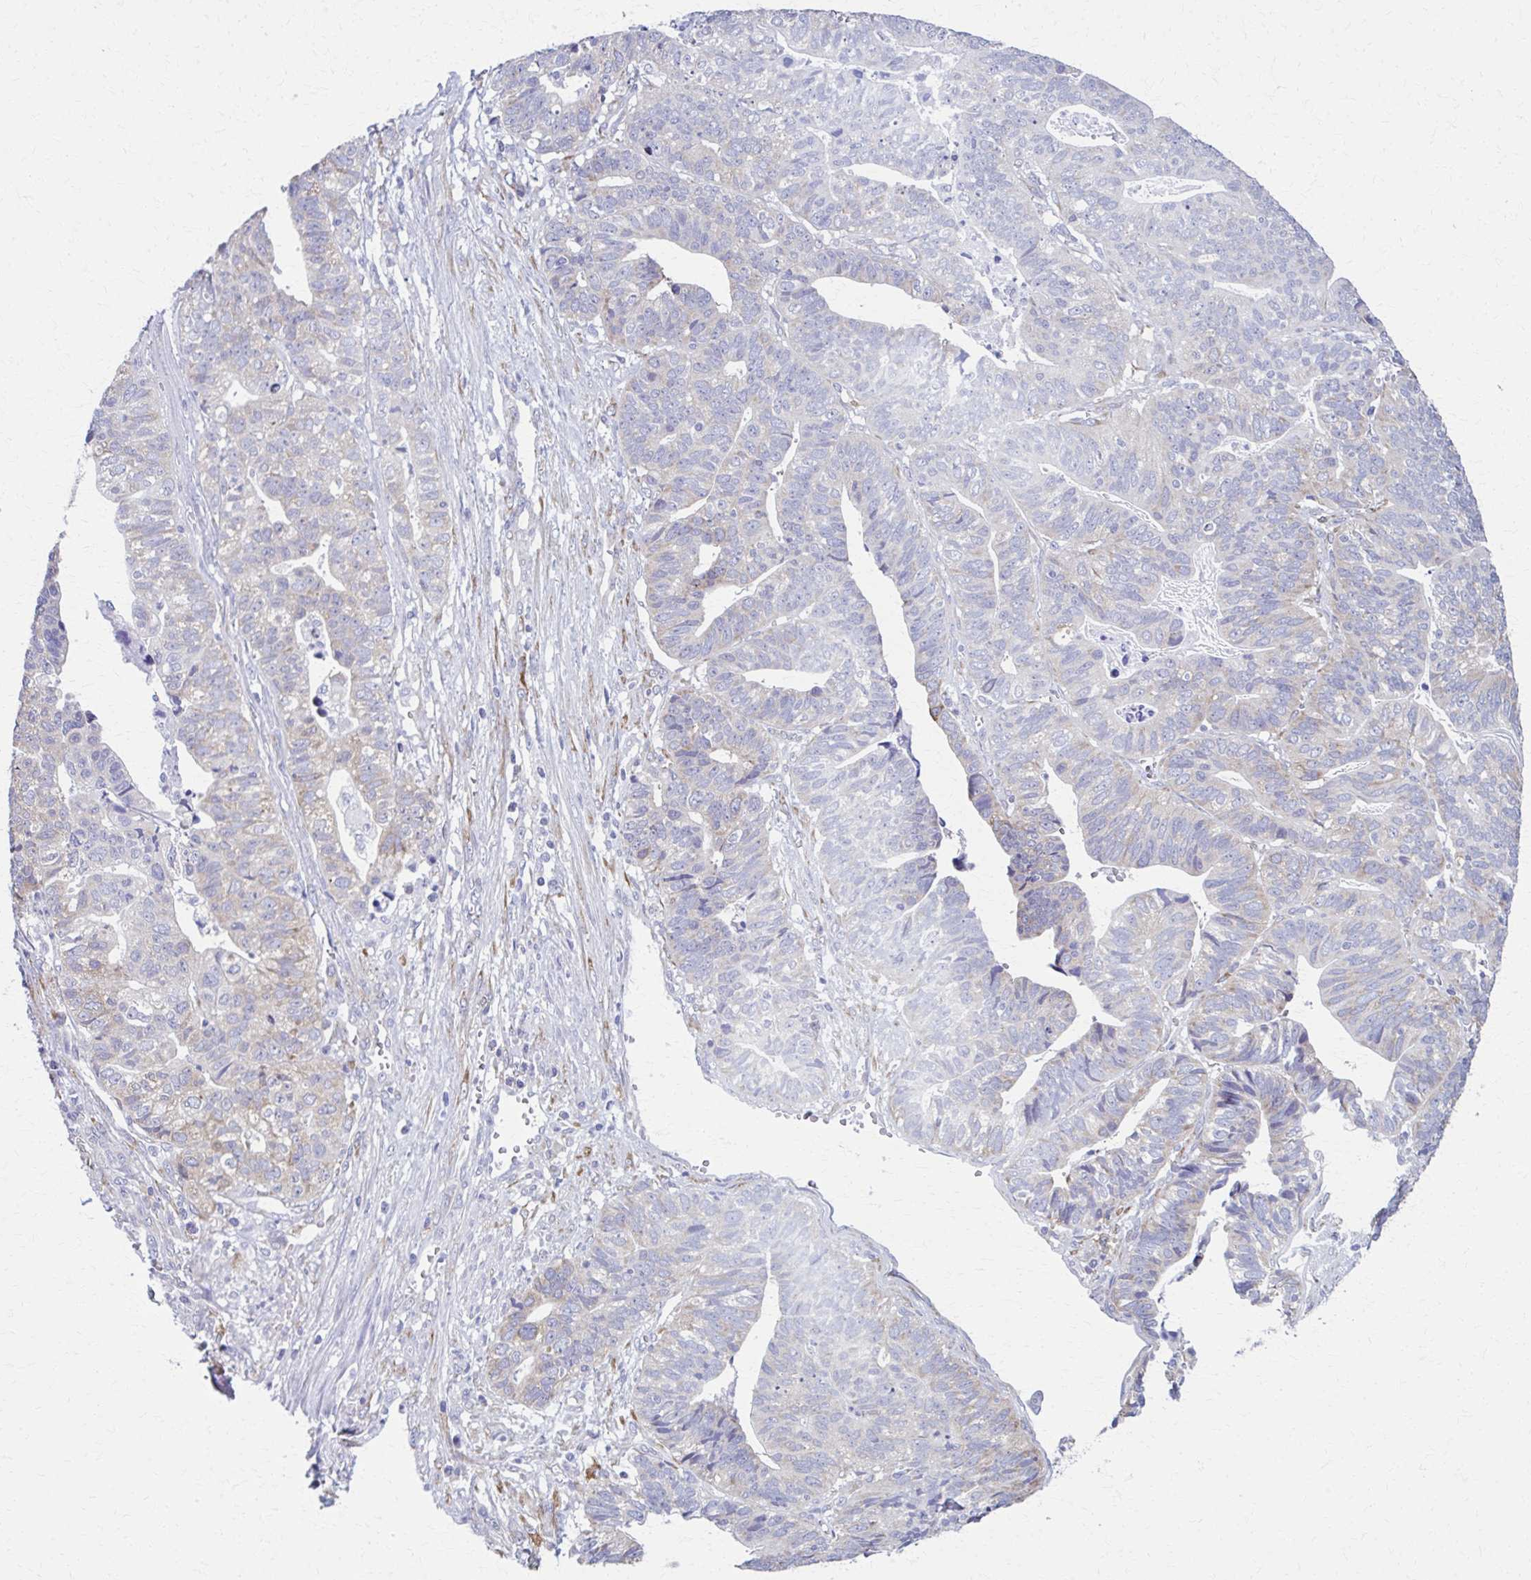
{"staining": {"intensity": "negative", "quantity": "none", "location": "none"}, "tissue": "stomach cancer", "cell_type": "Tumor cells", "image_type": "cancer", "snomed": [{"axis": "morphology", "description": "Adenocarcinoma, NOS"}, {"axis": "topography", "description": "Stomach, upper"}], "caption": "The histopathology image demonstrates no staining of tumor cells in stomach adenocarcinoma. The staining was performed using DAB to visualize the protein expression in brown, while the nuclei were stained in blue with hematoxylin (Magnification: 20x).", "gene": "SPATS2L", "patient": {"sex": "female", "age": 67}}